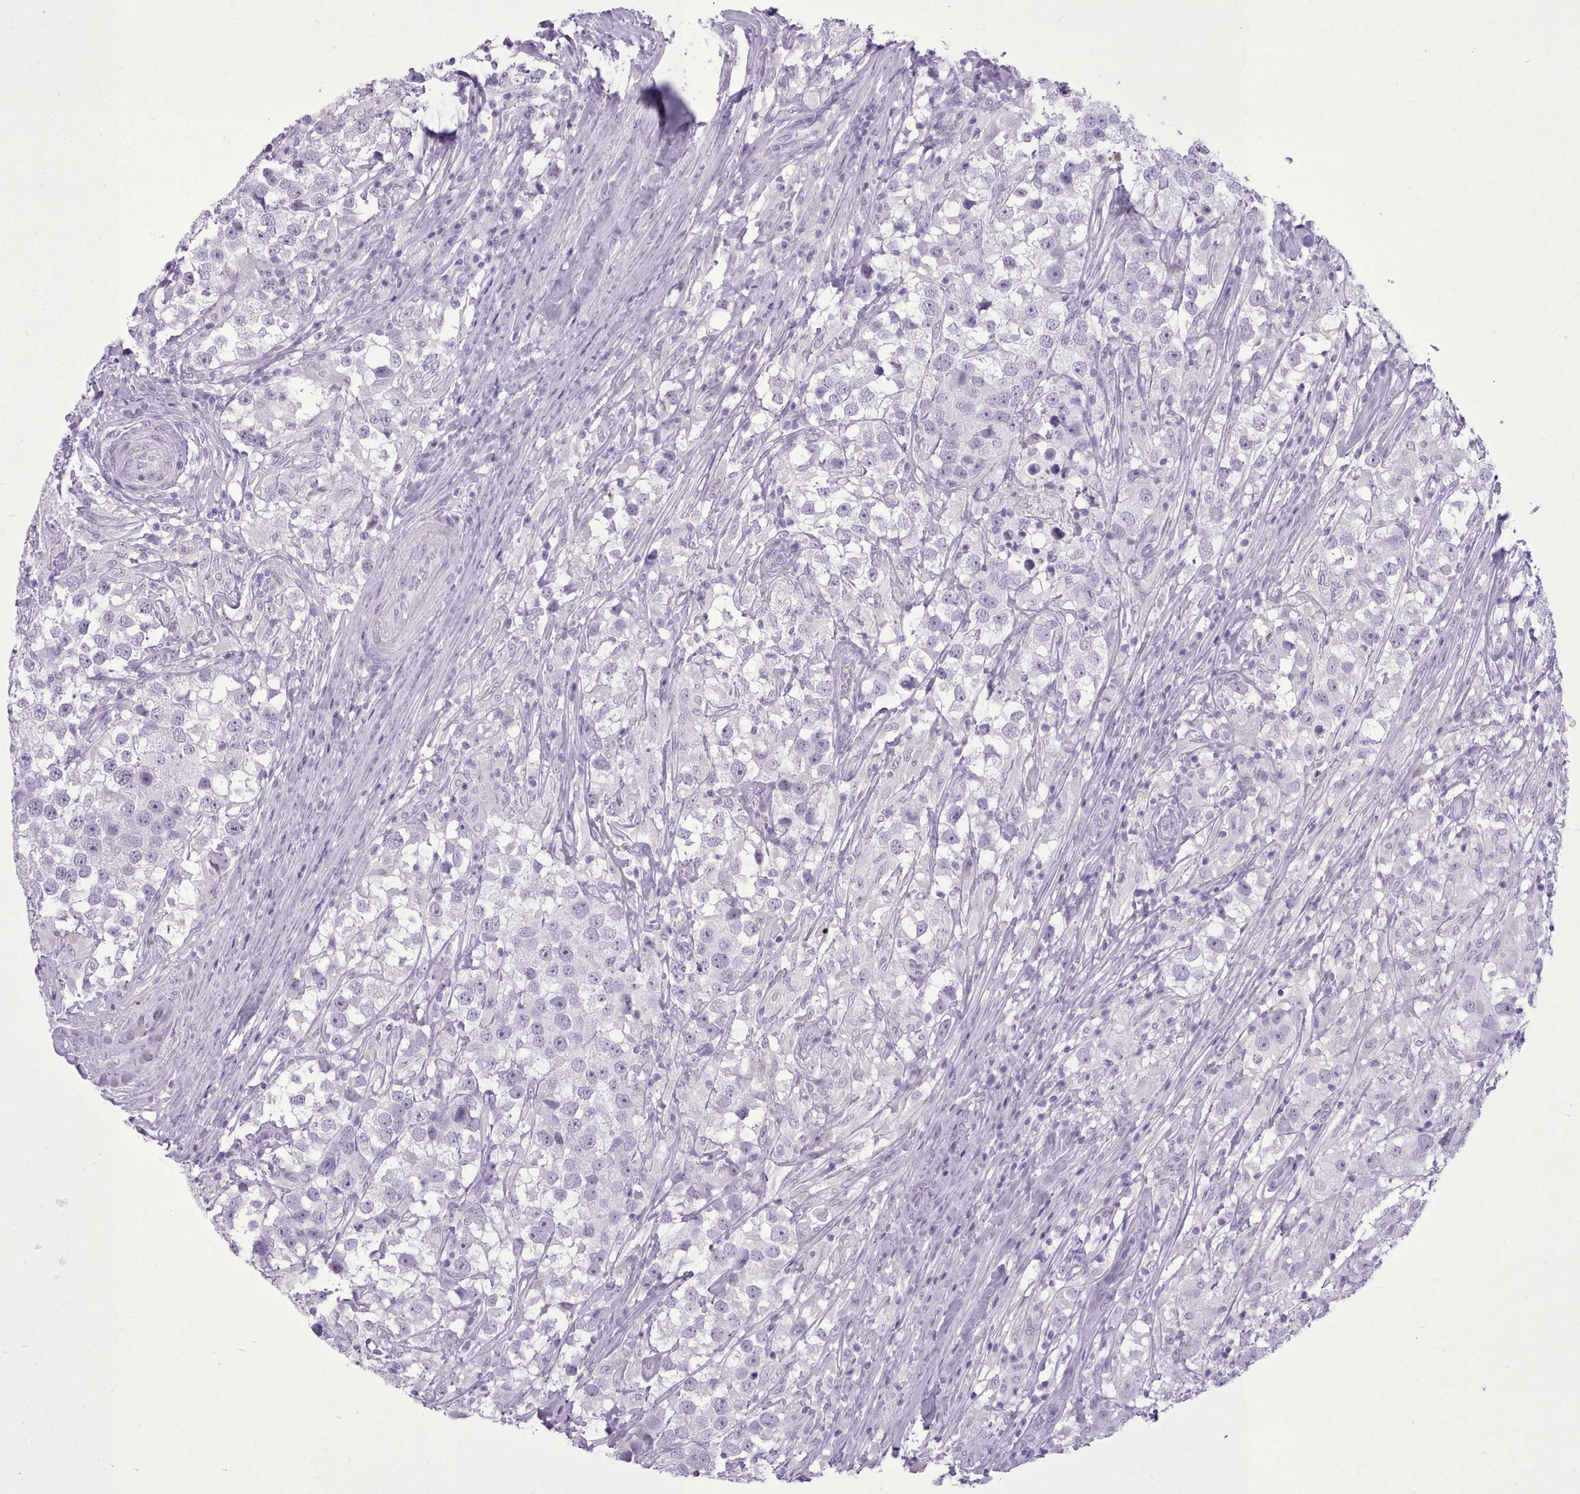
{"staining": {"intensity": "negative", "quantity": "none", "location": "none"}, "tissue": "testis cancer", "cell_type": "Tumor cells", "image_type": "cancer", "snomed": [{"axis": "morphology", "description": "Seminoma, NOS"}, {"axis": "topography", "description": "Testis"}], "caption": "Protein analysis of testis seminoma demonstrates no significant positivity in tumor cells.", "gene": "FBXO48", "patient": {"sex": "male", "age": 46}}